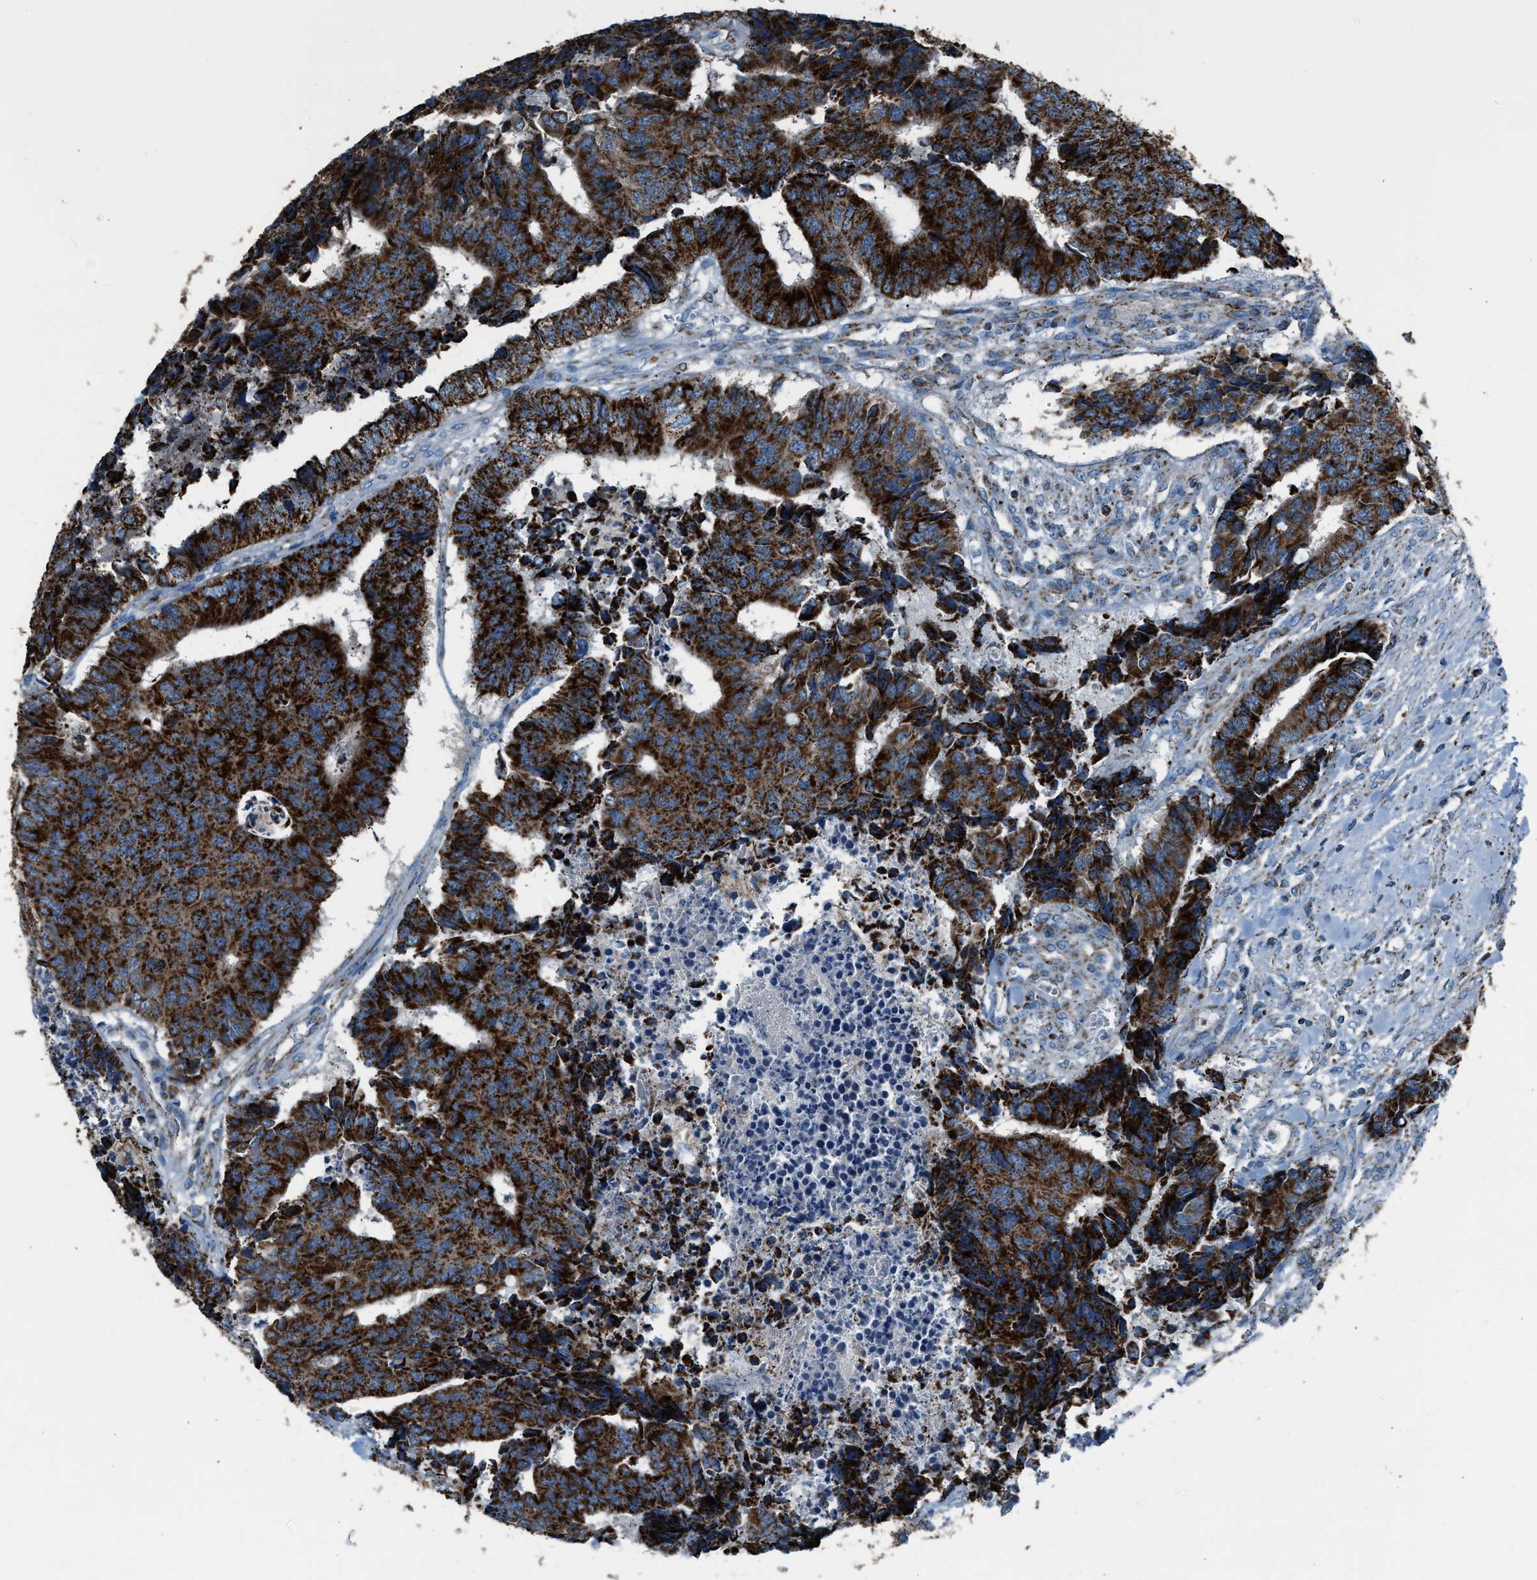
{"staining": {"intensity": "strong", "quantity": ">75%", "location": "cytoplasmic/membranous"}, "tissue": "colorectal cancer", "cell_type": "Tumor cells", "image_type": "cancer", "snomed": [{"axis": "morphology", "description": "Adenocarcinoma, NOS"}, {"axis": "topography", "description": "Rectum"}], "caption": "A high amount of strong cytoplasmic/membranous staining is appreciated in about >75% of tumor cells in adenocarcinoma (colorectal) tissue. (DAB (3,3'-diaminobenzidine) IHC with brightfield microscopy, high magnification).", "gene": "MDH2", "patient": {"sex": "male", "age": 84}}